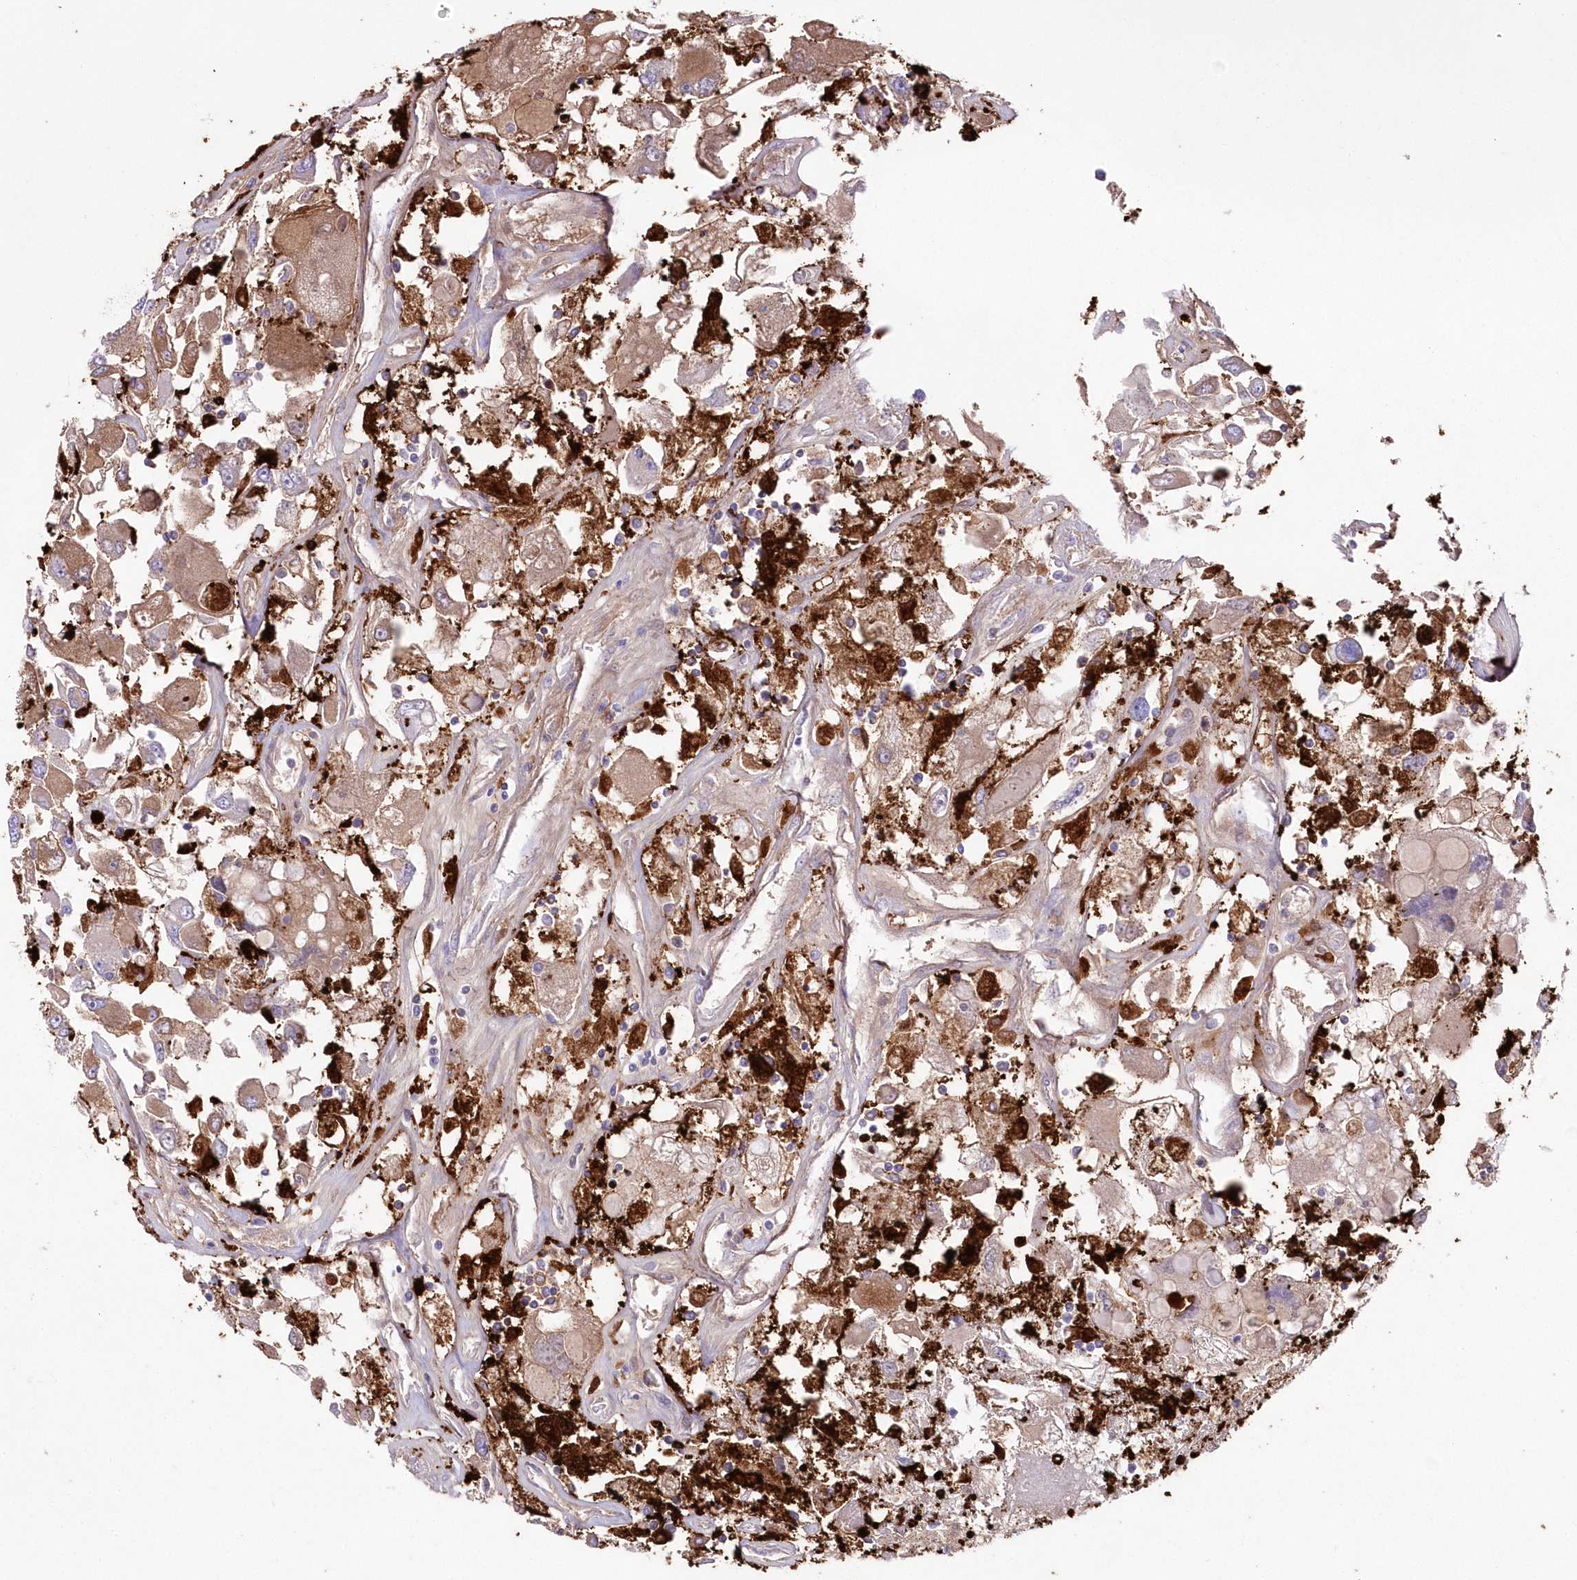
{"staining": {"intensity": "weak", "quantity": "25%-75%", "location": "cytoplasmic/membranous"}, "tissue": "renal cancer", "cell_type": "Tumor cells", "image_type": "cancer", "snomed": [{"axis": "morphology", "description": "Adenocarcinoma, NOS"}, {"axis": "topography", "description": "Kidney"}], "caption": "This is an image of IHC staining of renal adenocarcinoma, which shows weak staining in the cytoplasmic/membranous of tumor cells.", "gene": "DNAJC19", "patient": {"sex": "female", "age": 52}}